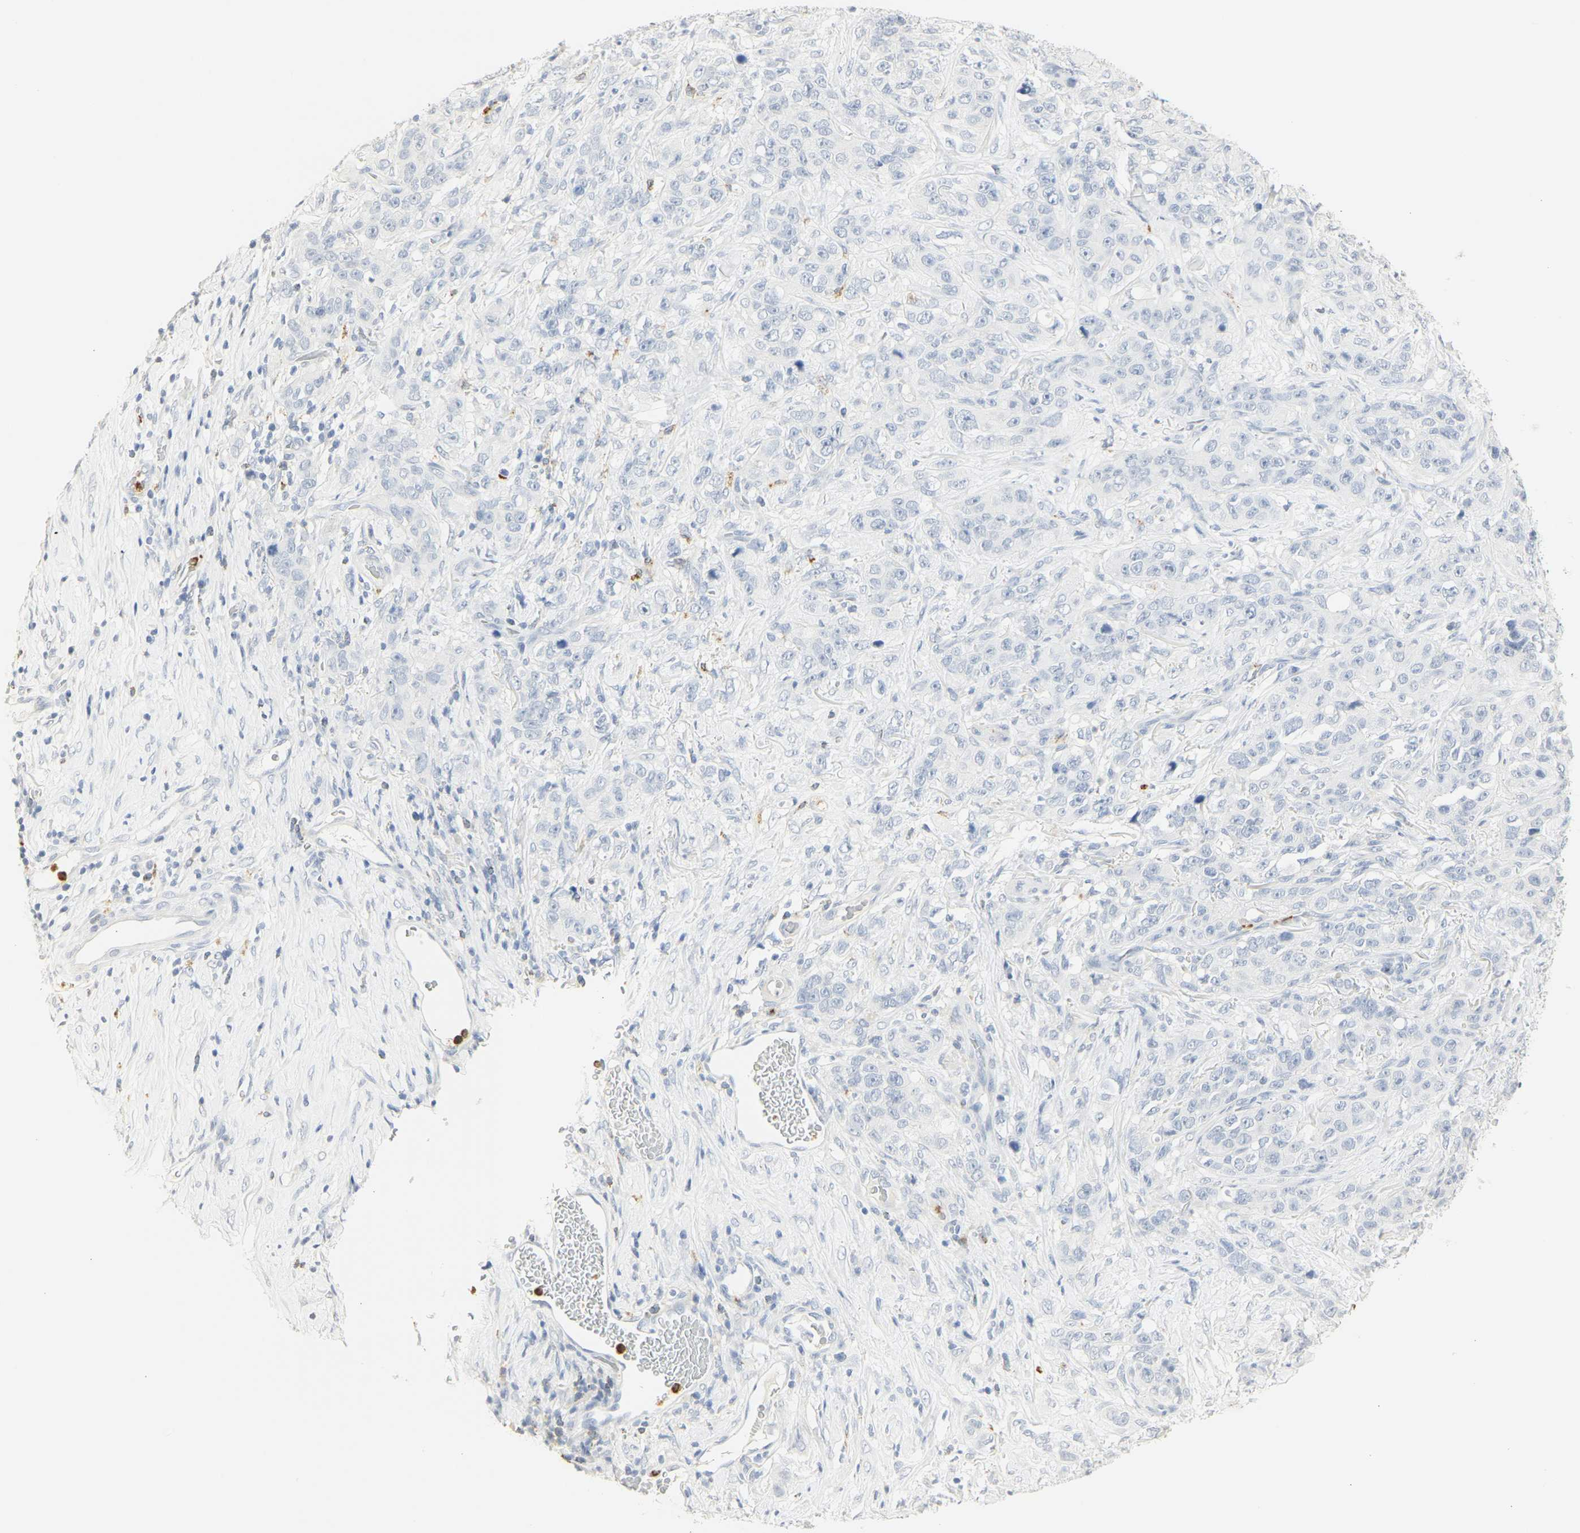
{"staining": {"intensity": "negative", "quantity": "none", "location": "none"}, "tissue": "stomach cancer", "cell_type": "Tumor cells", "image_type": "cancer", "snomed": [{"axis": "morphology", "description": "Adenocarcinoma, NOS"}, {"axis": "topography", "description": "Stomach"}], "caption": "An immunohistochemistry (IHC) micrograph of stomach adenocarcinoma is shown. There is no staining in tumor cells of stomach adenocarcinoma.", "gene": "MPO", "patient": {"sex": "male", "age": 48}}